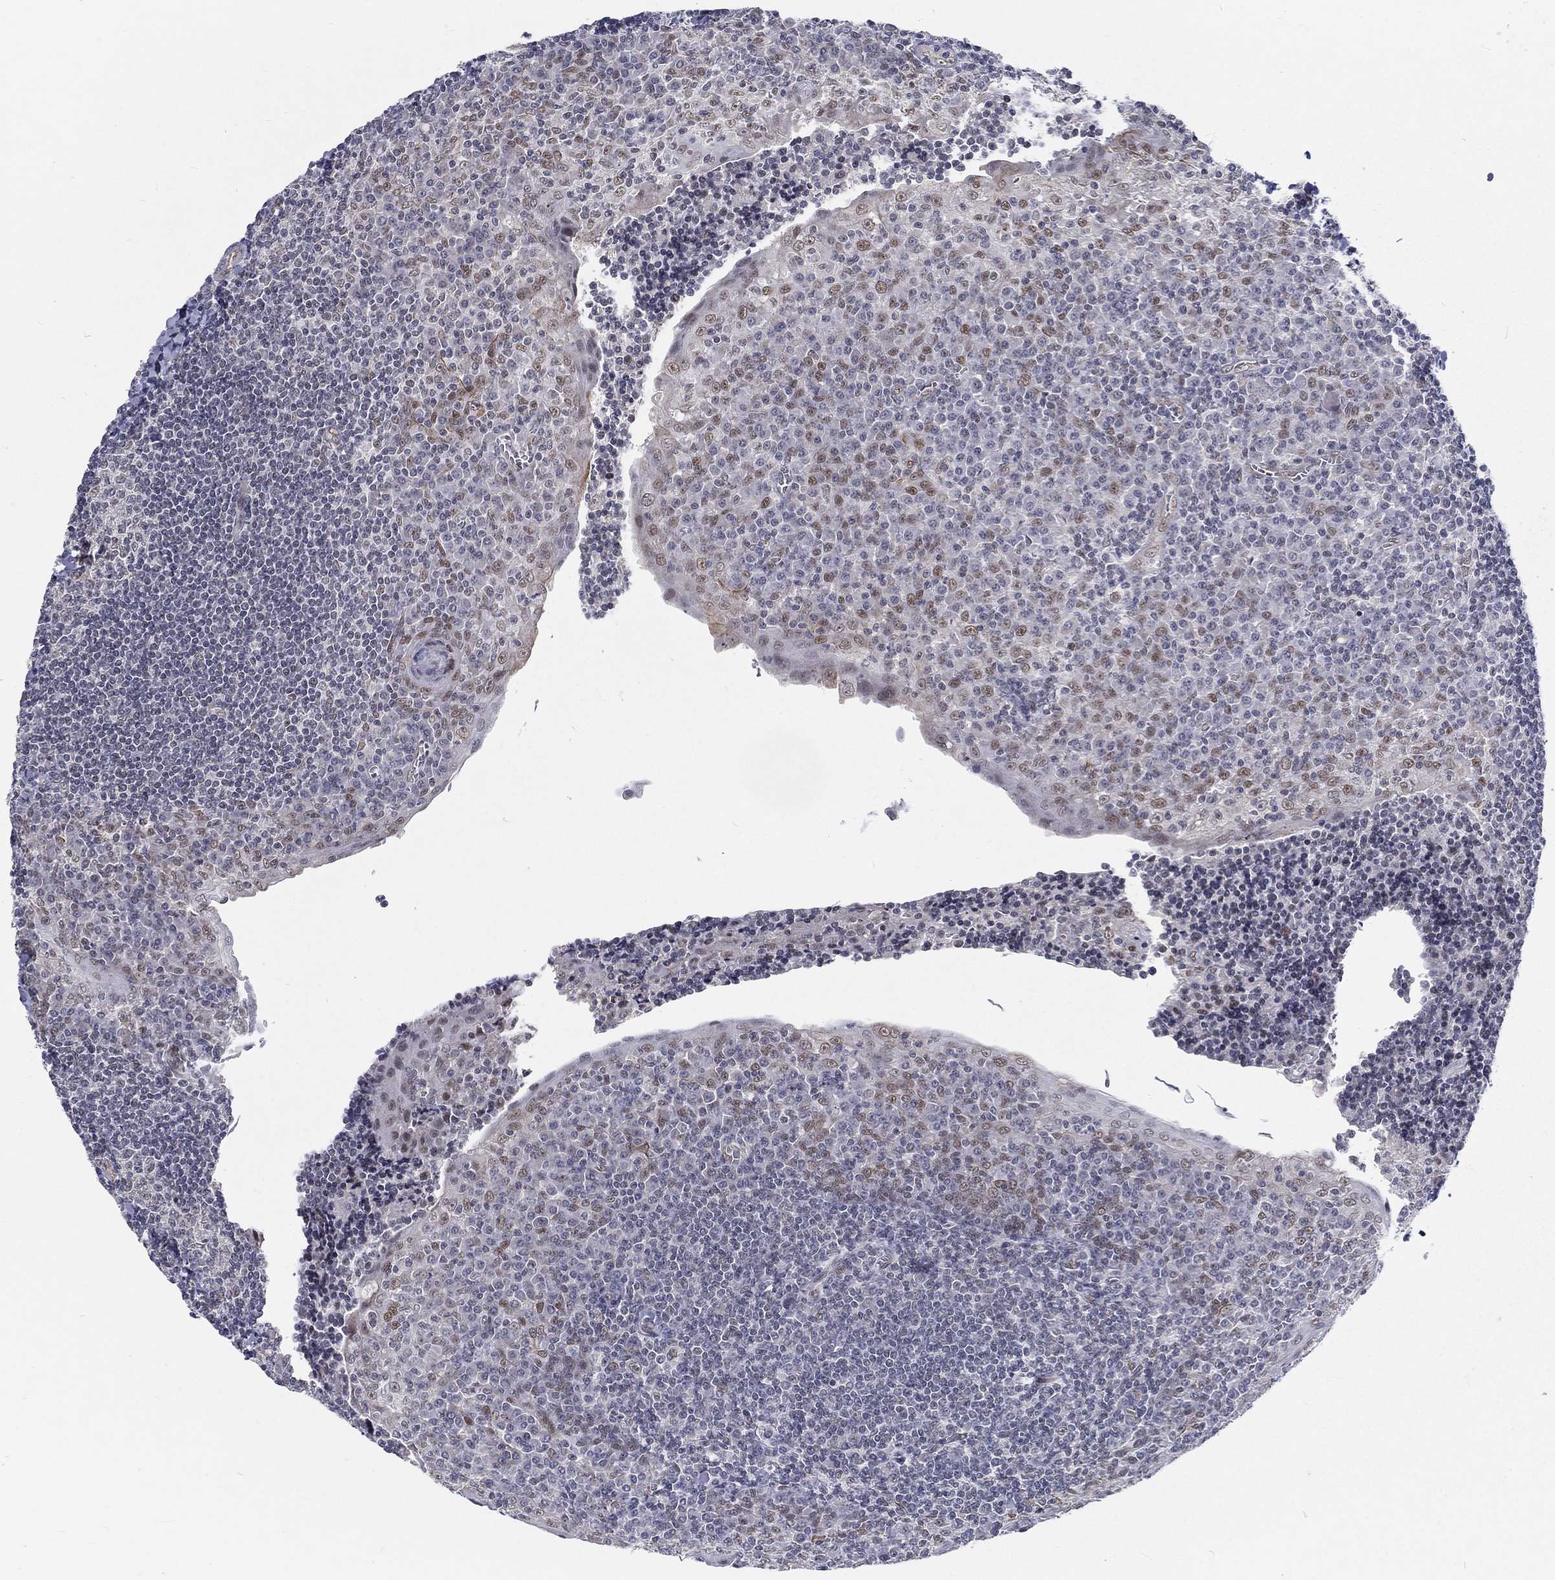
{"staining": {"intensity": "negative", "quantity": "none", "location": "none"}, "tissue": "tonsil", "cell_type": "Germinal center cells", "image_type": "normal", "snomed": [{"axis": "morphology", "description": "Normal tissue, NOS"}, {"axis": "topography", "description": "Tonsil"}], "caption": "A high-resolution micrograph shows immunohistochemistry (IHC) staining of normal tonsil, which reveals no significant expression in germinal center cells. The staining is performed using DAB (3,3'-diaminobenzidine) brown chromogen with nuclei counter-stained in using hematoxylin.", "gene": "ZBED1", "patient": {"sex": "female", "age": 12}}